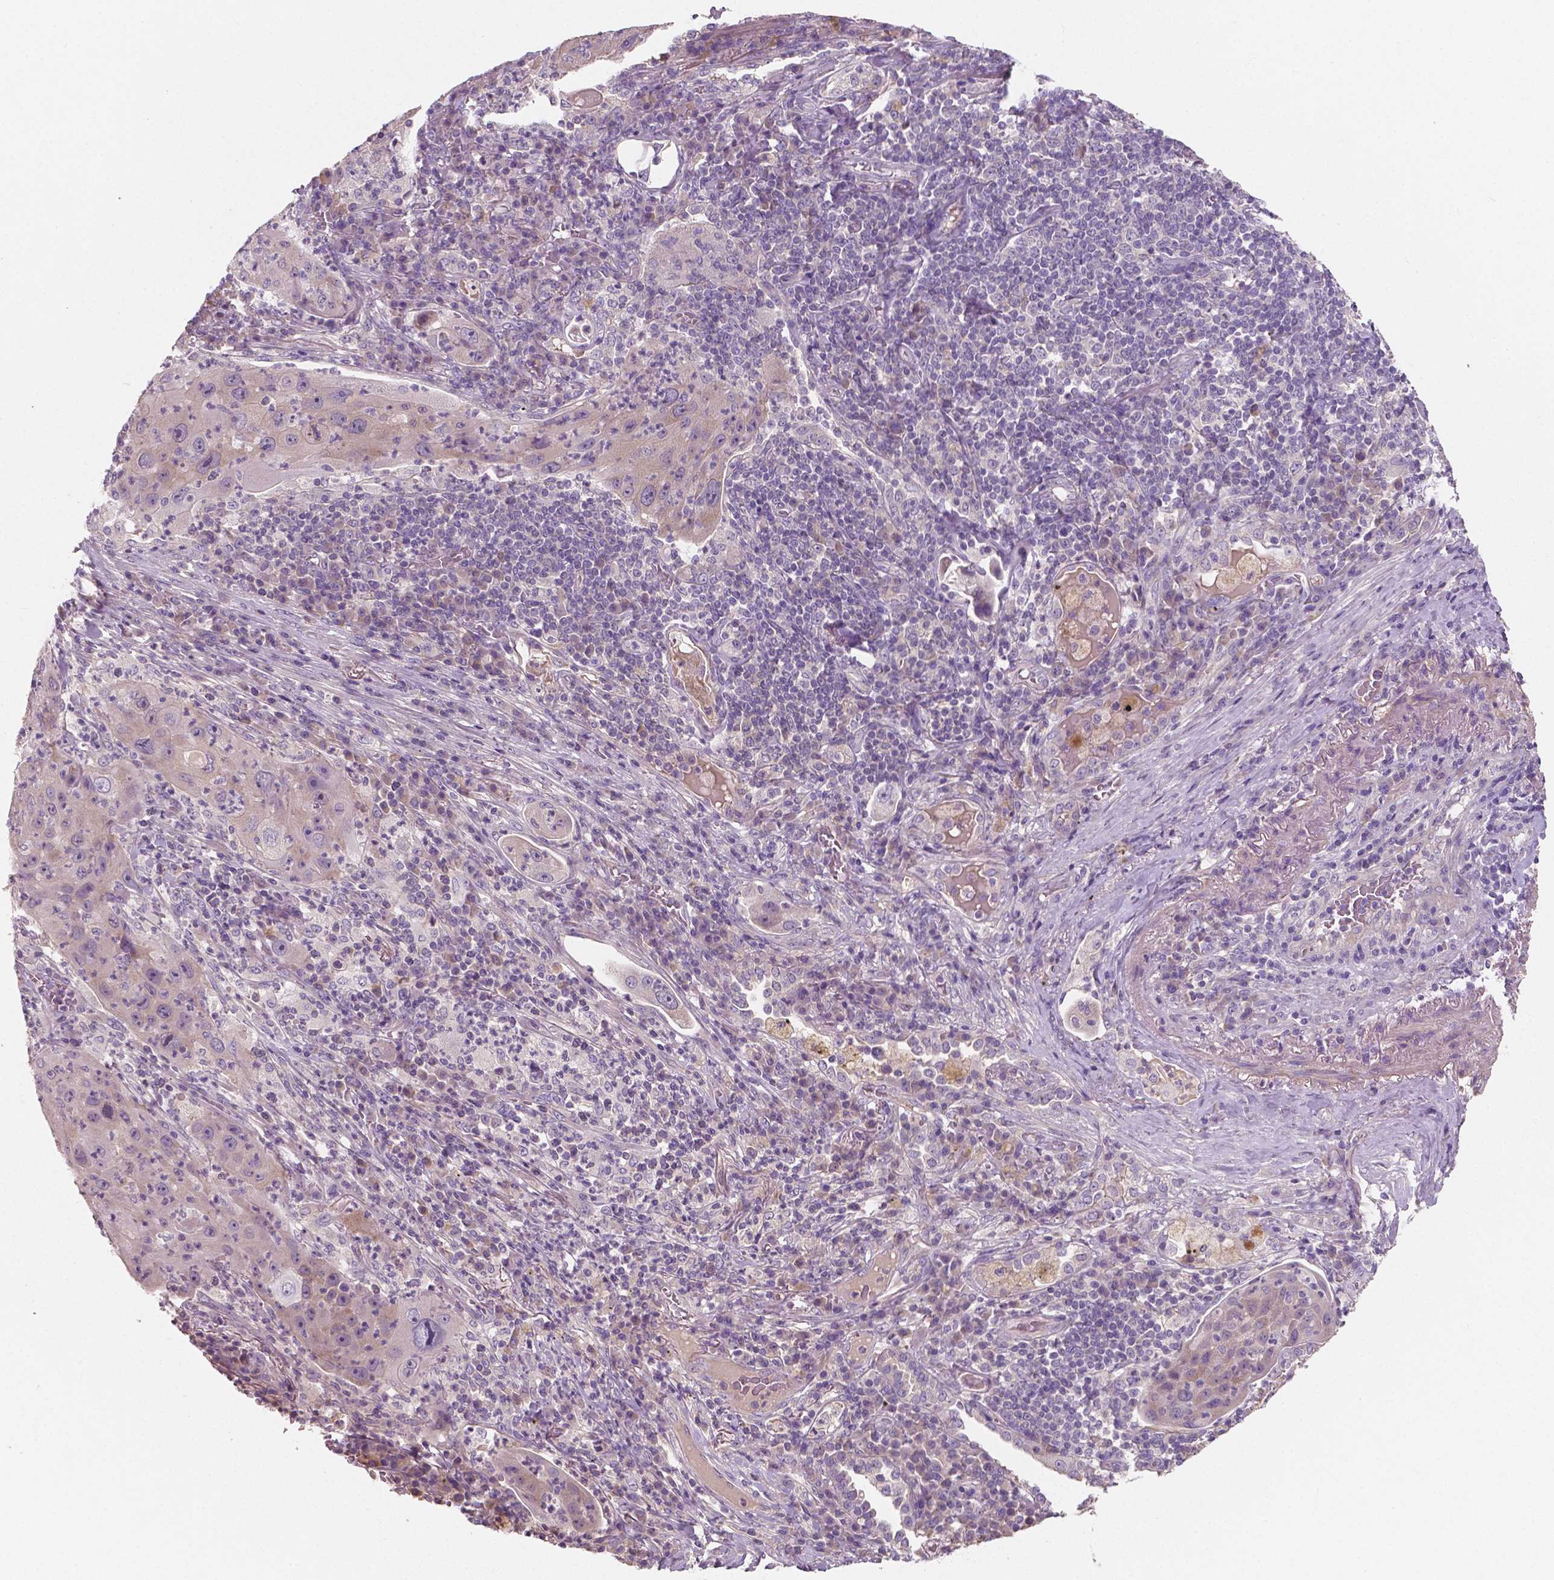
{"staining": {"intensity": "negative", "quantity": "none", "location": "none"}, "tissue": "lung cancer", "cell_type": "Tumor cells", "image_type": "cancer", "snomed": [{"axis": "morphology", "description": "Squamous cell carcinoma, NOS"}, {"axis": "topography", "description": "Lung"}], "caption": "IHC histopathology image of human lung cancer stained for a protein (brown), which exhibits no staining in tumor cells.", "gene": "LSM14B", "patient": {"sex": "female", "age": 59}}